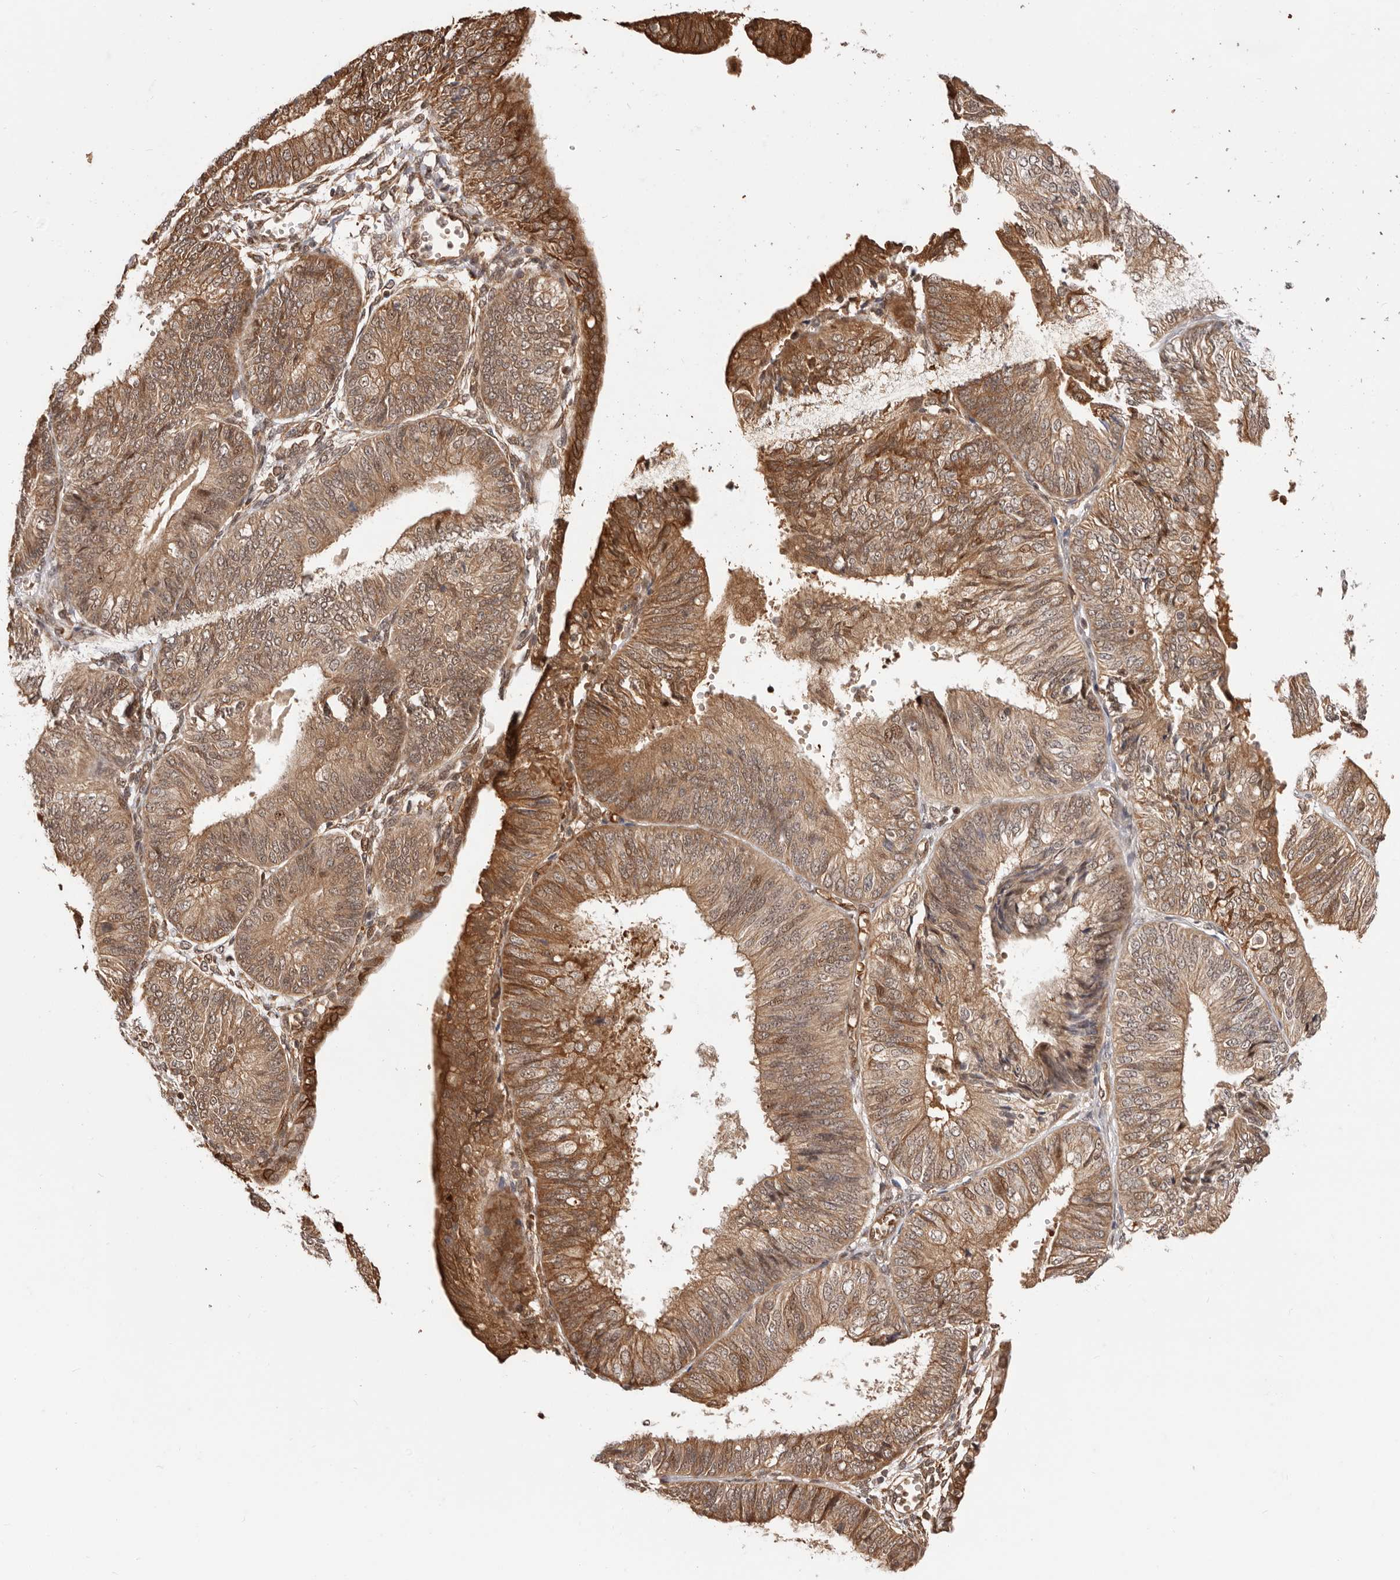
{"staining": {"intensity": "moderate", "quantity": ">75%", "location": "cytoplasmic/membranous,nuclear"}, "tissue": "endometrial cancer", "cell_type": "Tumor cells", "image_type": "cancer", "snomed": [{"axis": "morphology", "description": "Adenocarcinoma, NOS"}, {"axis": "topography", "description": "Endometrium"}], "caption": "Immunohistochemical staining of human endometrial adenocarcinoma shows medium levels of moderate cytoplasmic/membranous and nuclear positivity in about >75% of tumor cells. (Brightfield microscopy of DAB IHC at high magnification).", "gene": "NCOA3", "patient": {"sex": "female", "age": 58}}